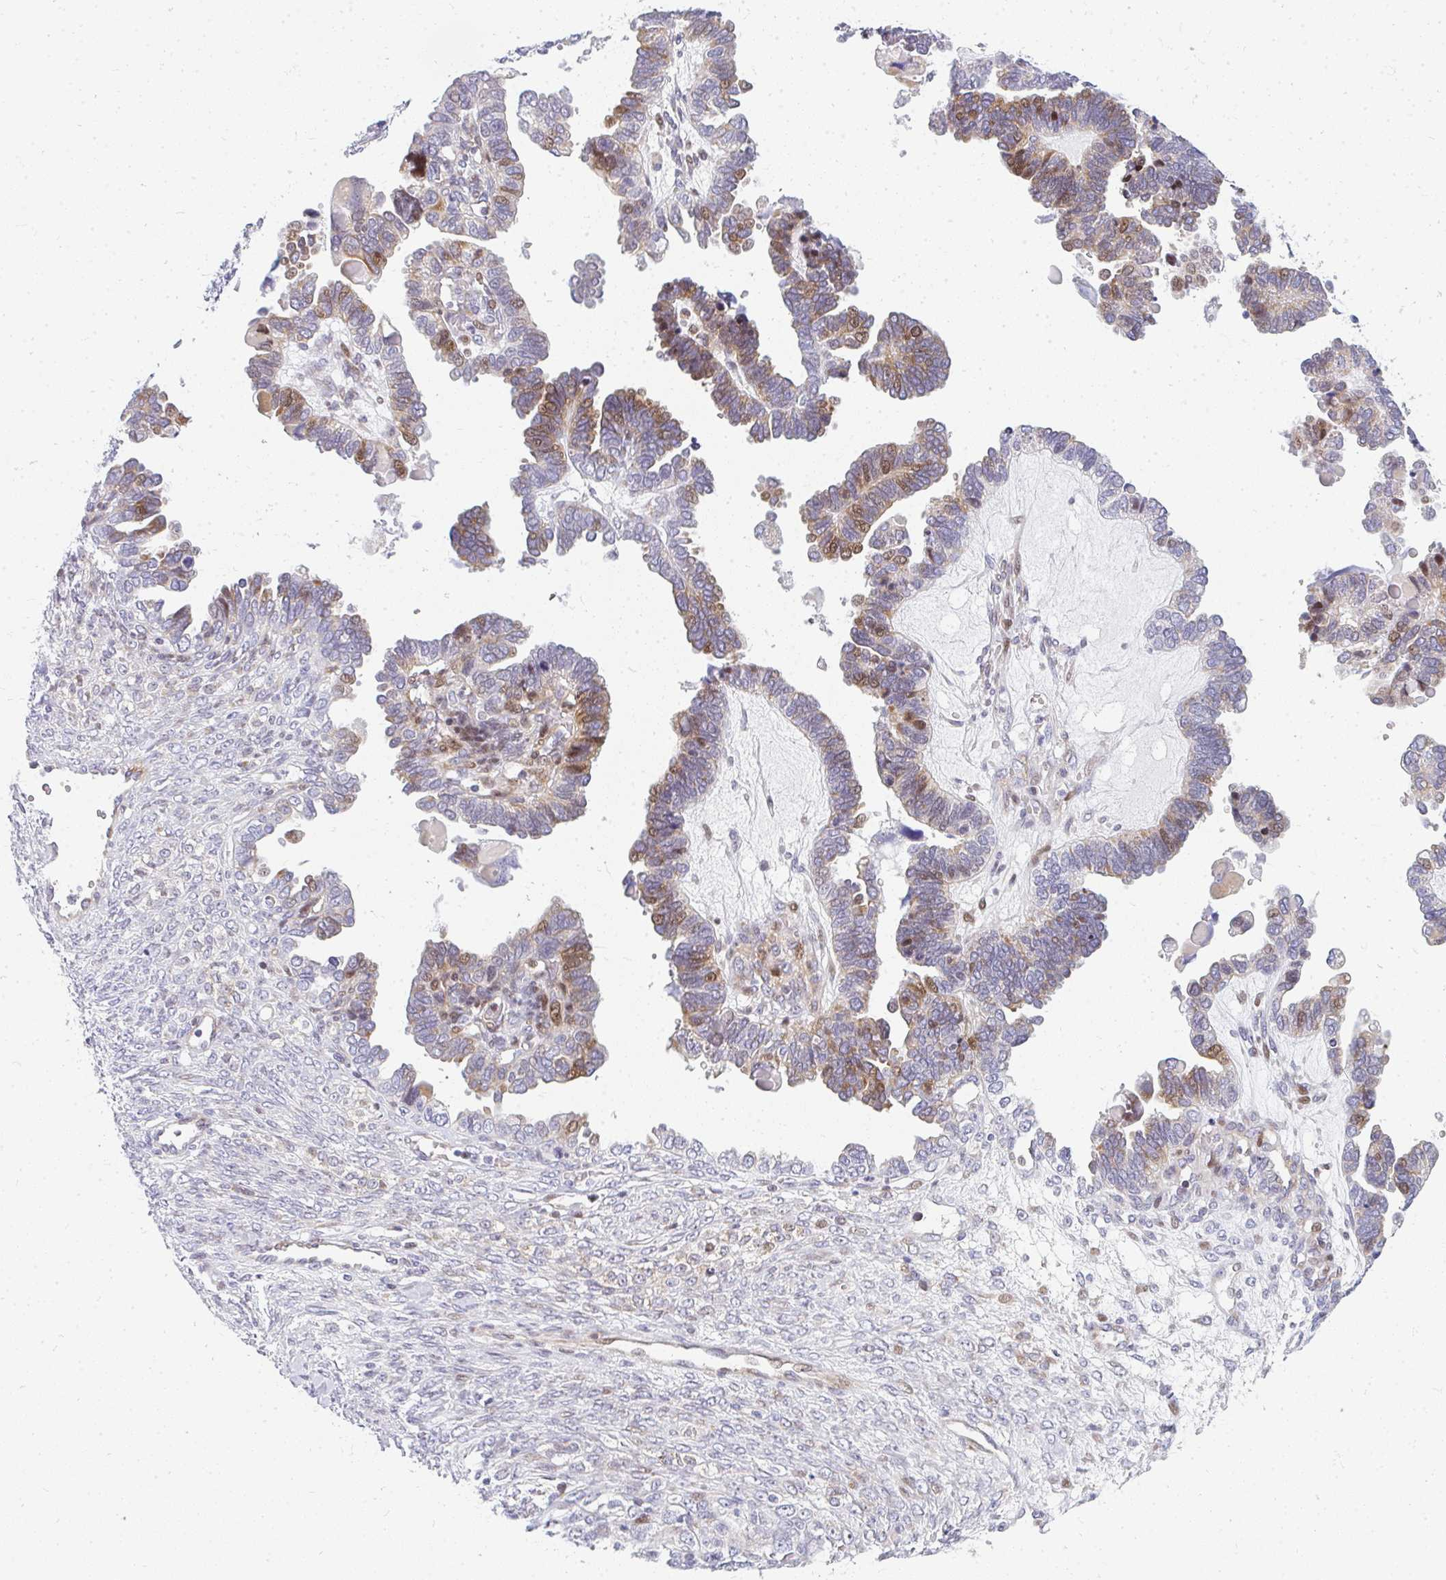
{"staining": {"intensity": "moderate", "quantity": "25%-75%", "location": "cytoplasmic/membranous"}, "tissue": "ovarian cancer", "cell_type": "Tumor cells", "image_type": "cancer", "snomed": [{"axis": "morphology", "description": "Cystadenocarcinoma, serous, NOS"}, {"axis": "topography", "description": "Ovary"}], "caption": "Serous cystadenocarcinoma (ovarian) tissue demonstrates moderate cytoplasmic/membranous expression in approximately 25%-75% of tumor cells, visualized by immunohistochemistry.", "gene": "PLA2G5", "patient": {"sex": "female", "age": 51}}